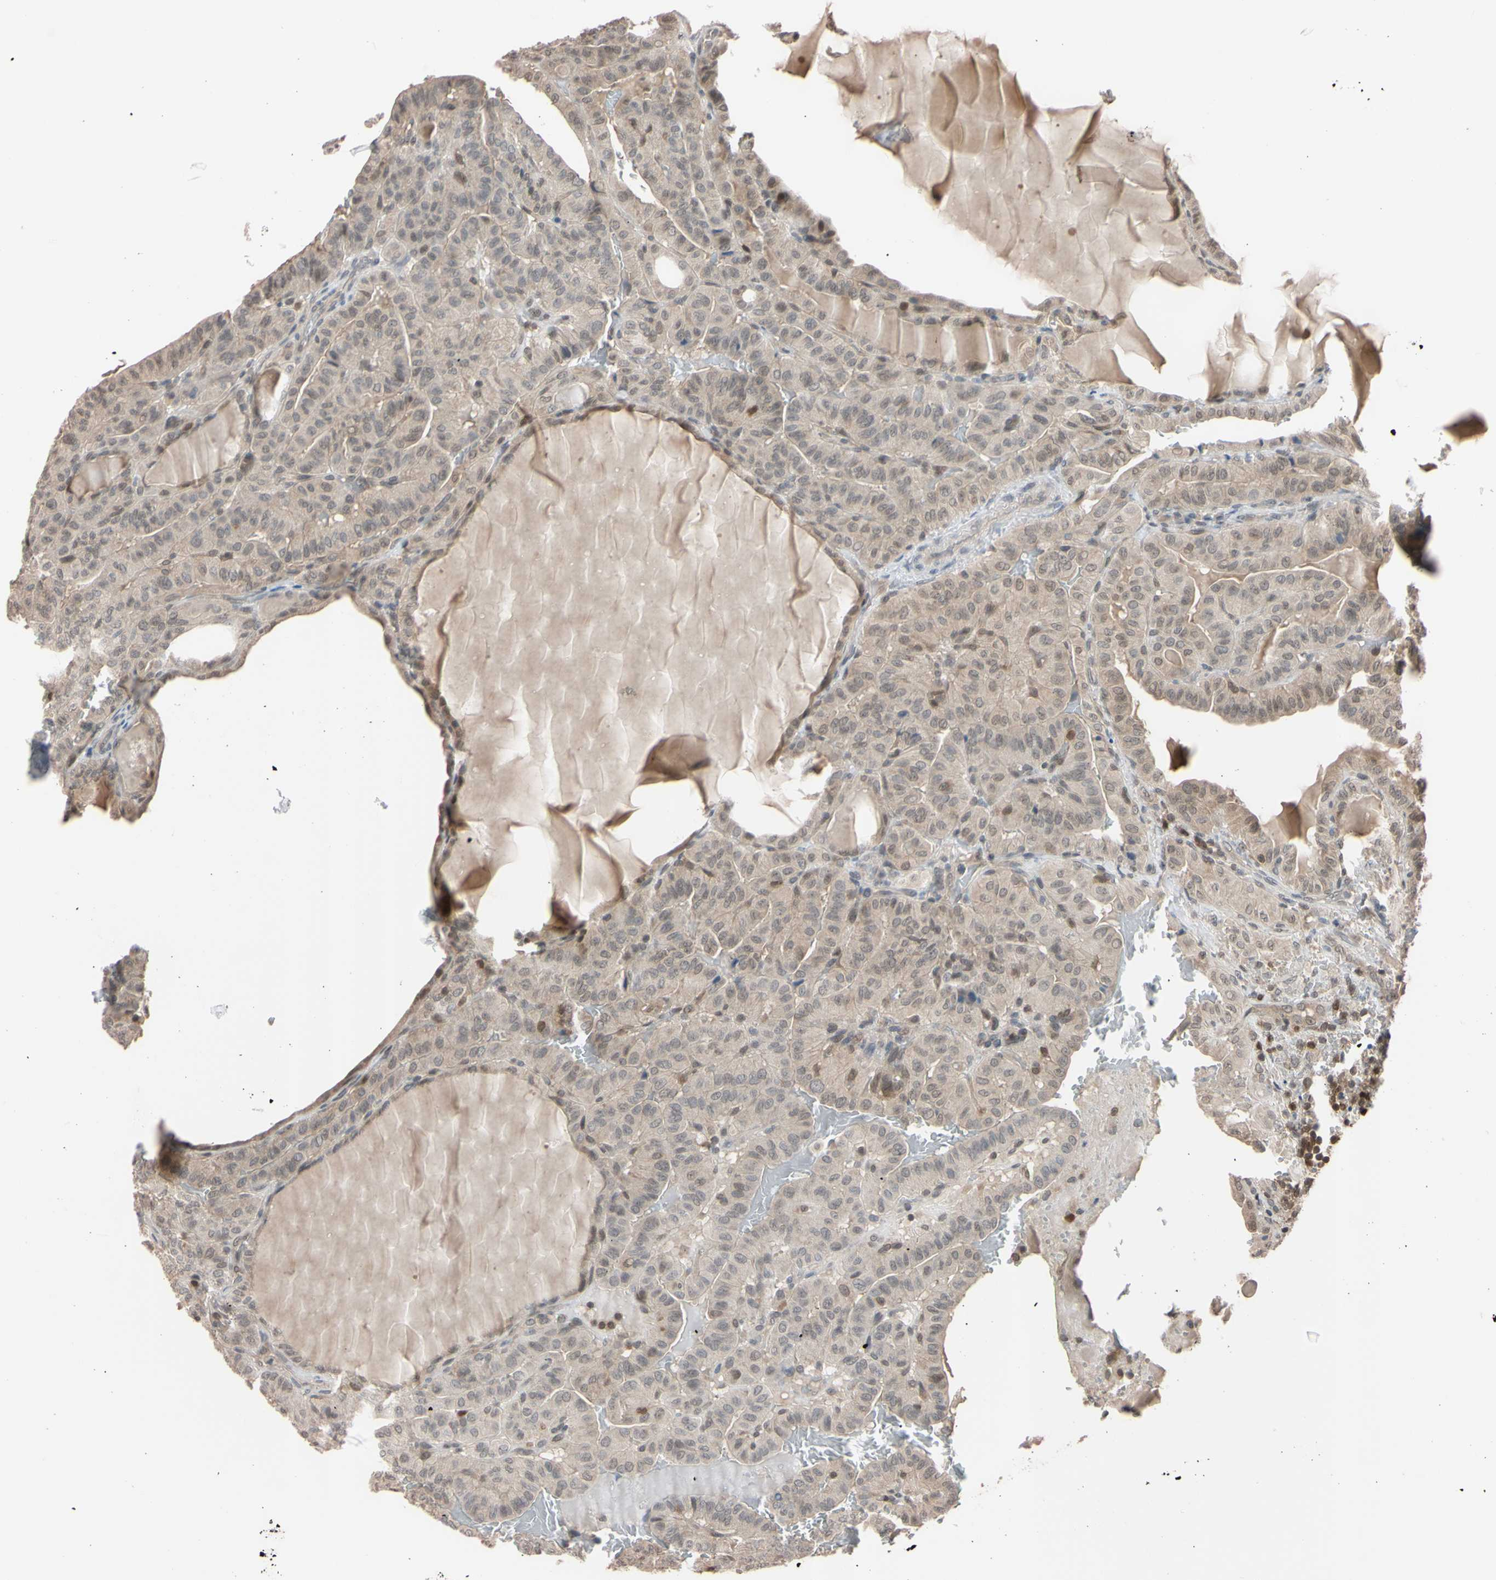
{"staining": {"intensity": "weak", "quantity": "25%-75%", "location": "cytoplasmic/membranous,nuclear"}, "tissue": "thyroid cancer", "cell_type": "Tumor cells", "image_type": "cancer", "snomed": [{"axis": "morphology", "description": "Papillary adenocarcinoma, NOS"}, {"axis": "topography", "description": "Thyroid gland"}], "caption": "Immunohistochemical staining of papillary adenocarcinoma (thyroid) demonstrates low levels of weak cytoplasmic/membranous and nuclear expression in approximately 25%-75% of tumor cells.", "gene": "UBE2I", "patient": {"sex": "male", "age": 77}}